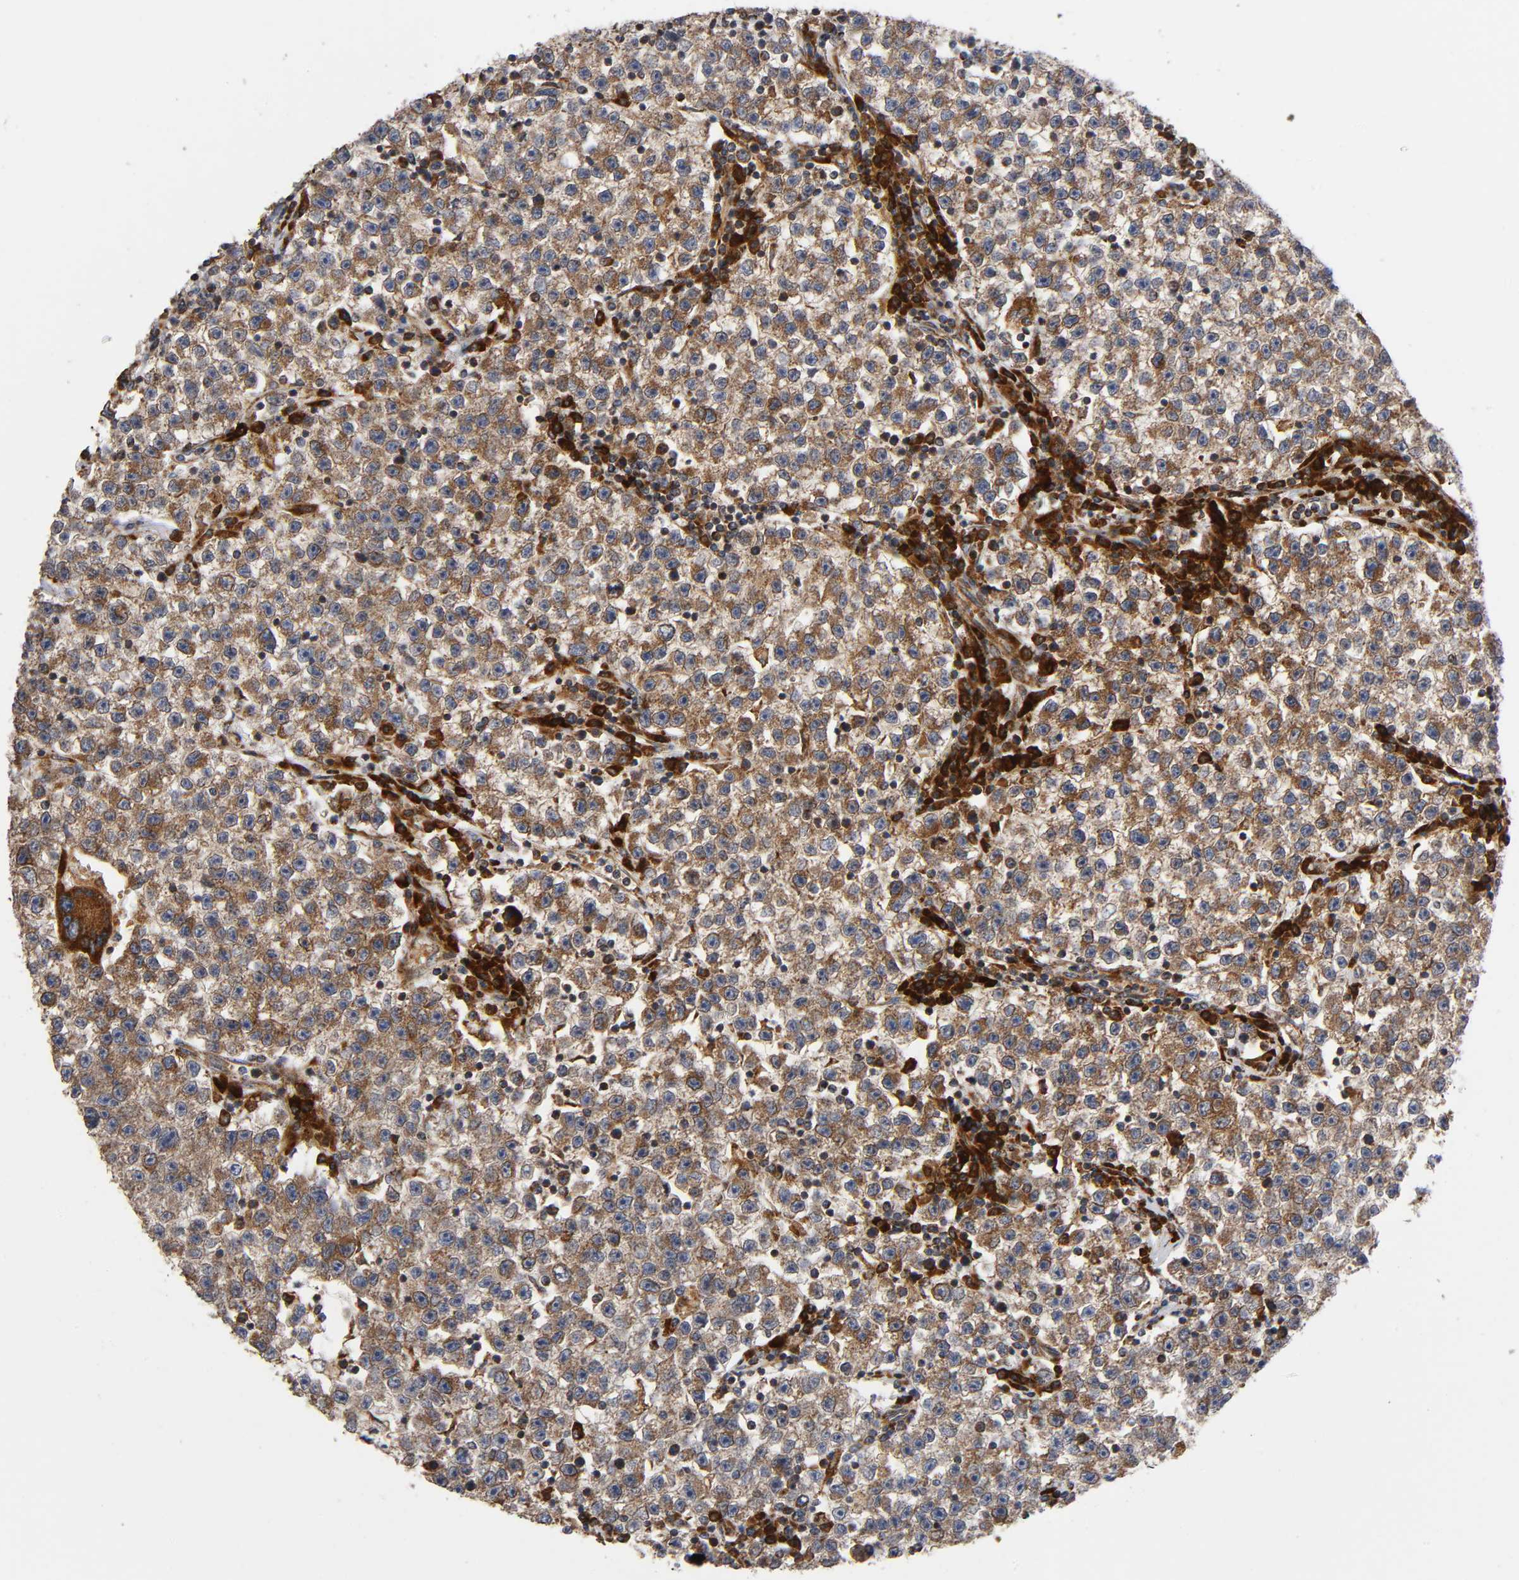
{"staining": {"intensity": "moderate", "quantity": "25%-75%", "location": "cytoplasmic/membranous"}, "tissue": "testis cancer", "cell_type": "Tumor cells", "image_type": "cancer", "snomed": [{"axis": "morphology", "description": "Seminoma, NOS"}, {"axis": "topography", "description": "Testis"}], "caption": "IHC of testis seminoma reveals medium levels of moderate cytoplasmic/membranous staining in approximately 25%-75% of tumor cells.", "gene": "MAP3K1", "patient": {"sex": "male", "age": 22}}